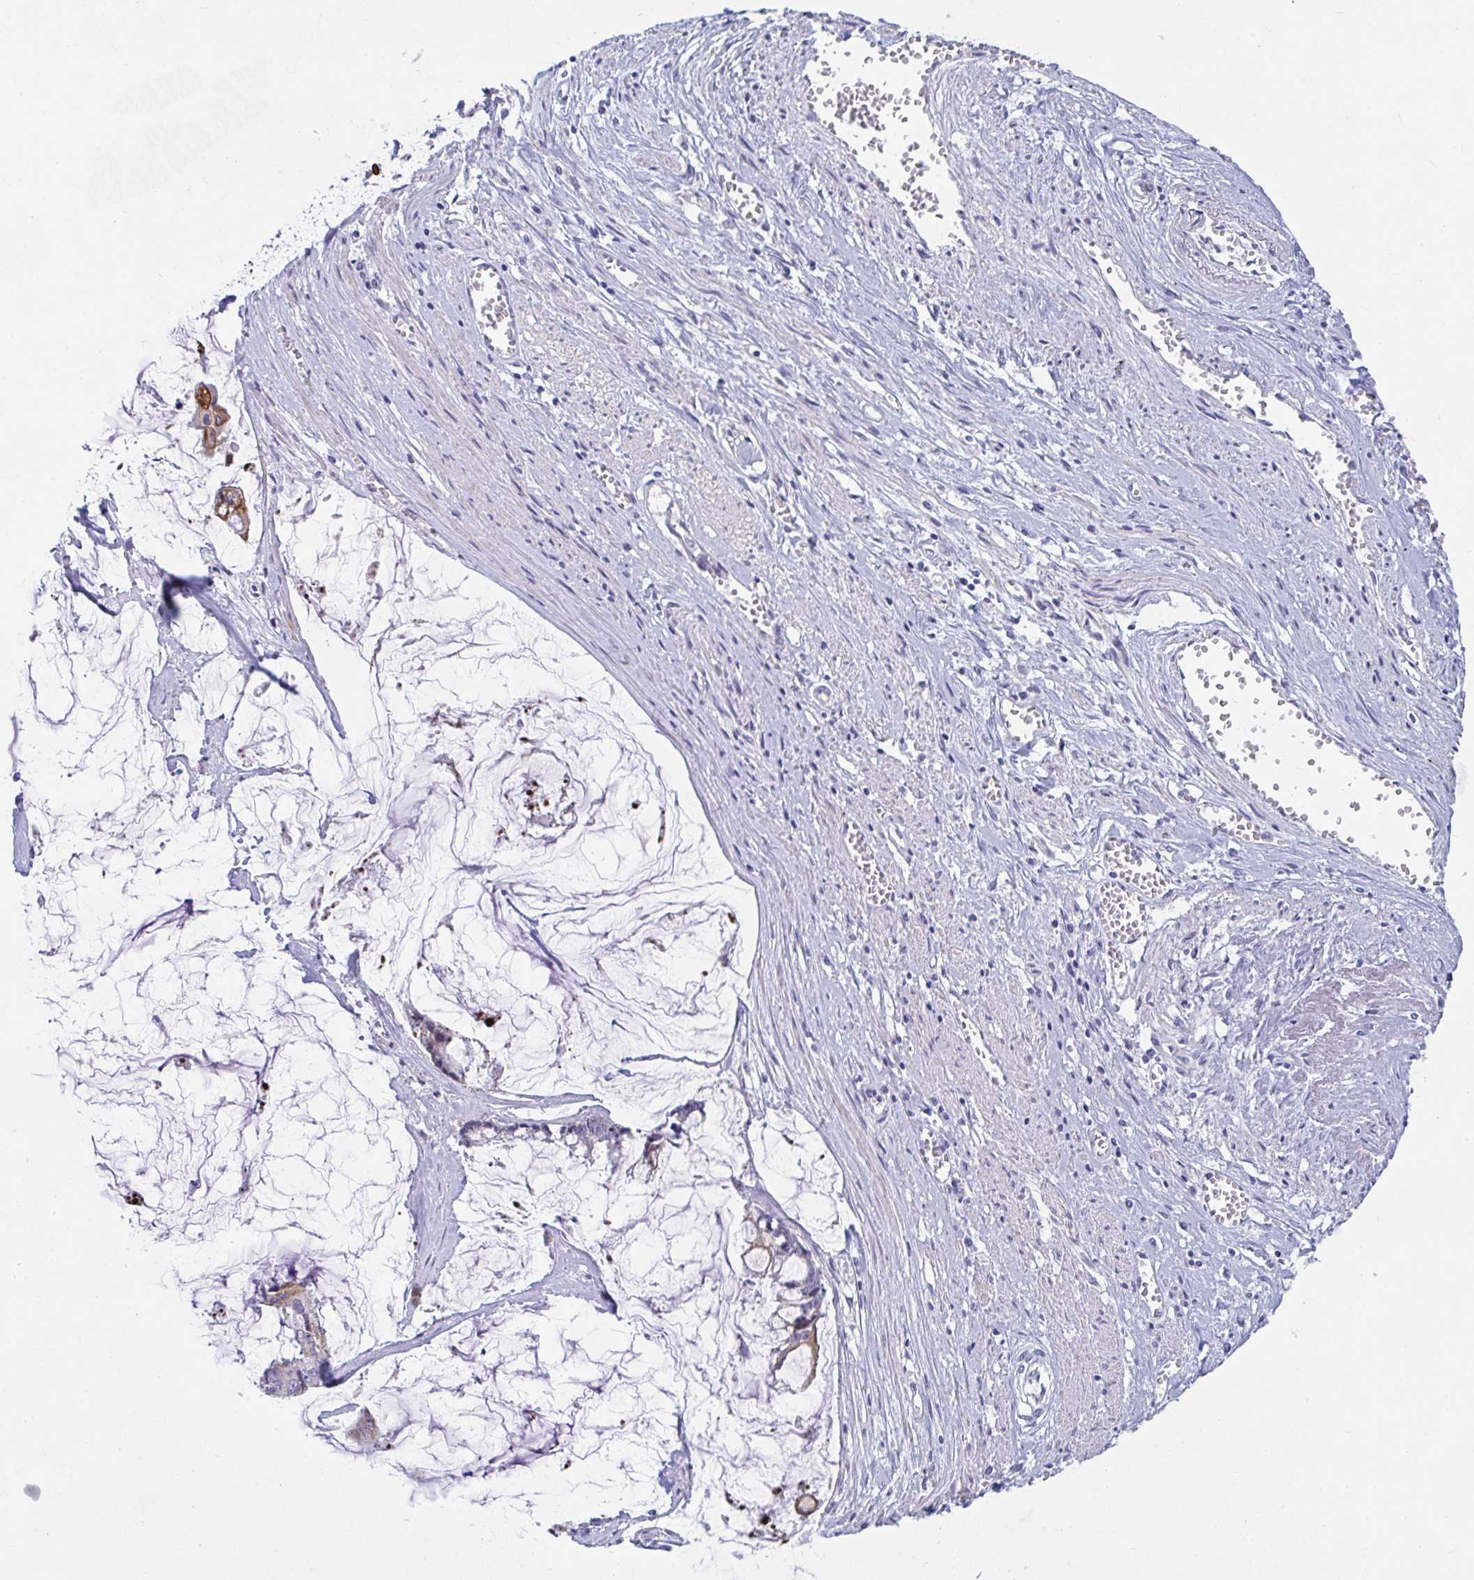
{"staining": {"intensity": "weak", "quantity": "<25%", "location": "cytoplasmic/membranous"}, "tissue": "ovarian cancer", "cell_type": "Tumor cells", "image_type": "cancer", "snomed": [{"axis": "morphology", "description": "Cystadenocarcinoma, mucinous, NOS"}, {"axis": "topography", "description": "Ovary"}], "caption": "An immunohistochemistry (IHC) micrograph of ovarian cancer (mucinous cystadenocarcinoma) is shown. There is no staining in tumor cells of ovarian cancer (mucinous cystadenocarcinoma).", "gene": "FAM156B", "patient": {"sex": "female", "age": 90}}